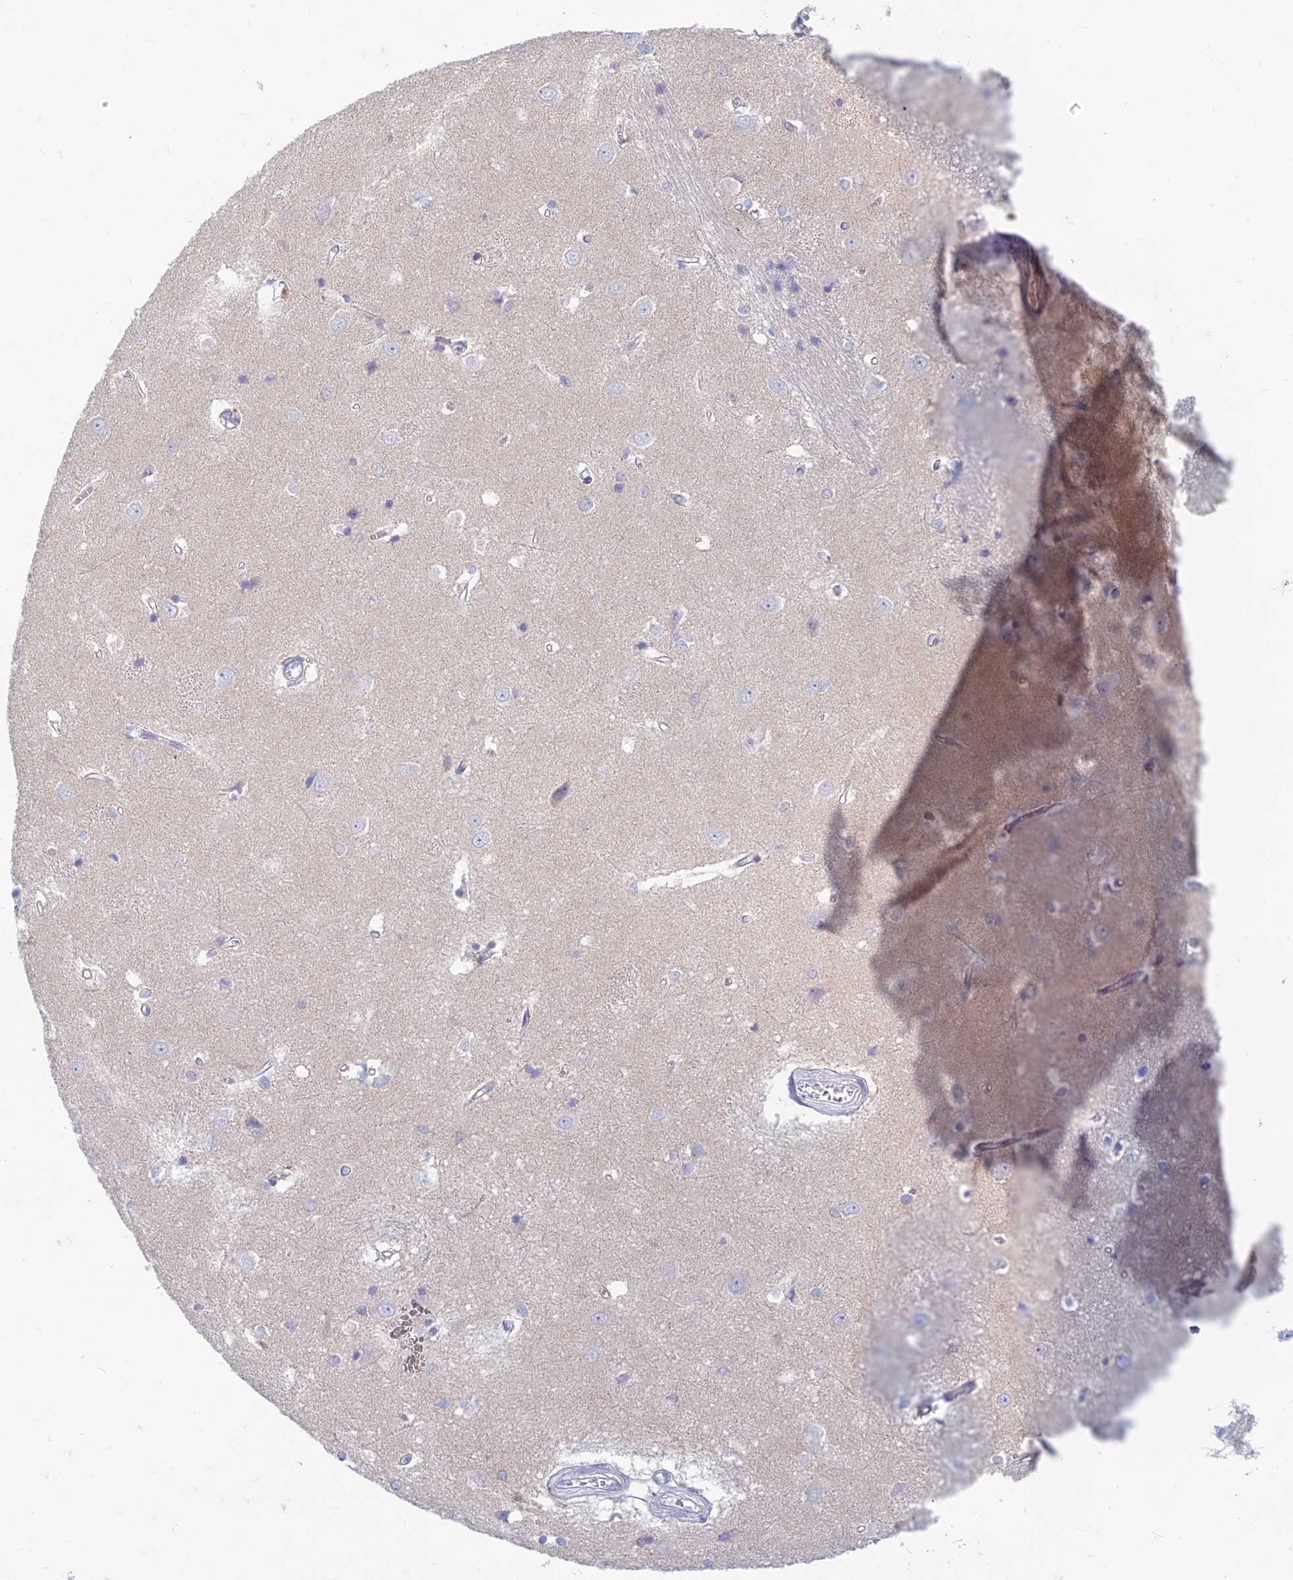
{"staining": {"intensity": "negative", "quantity": "none", "location": "none"}, "tissue": "caudate", "cell_type": "Glial cells", "image_type": "normal", "snomed": [{"axis": "morphology", "description": "Normal tissue, NOS"}, {"axis": "topography", "description": "Lateral ventricle wall"}], "caption": "High power microscopy micrograph of an immunohistochemistry photomicrograph of unremarkable caudate, revealing no significant expression in glial cells.", "gene": "TMEM30B", "patient": {"sex": "male", "age": 37}}